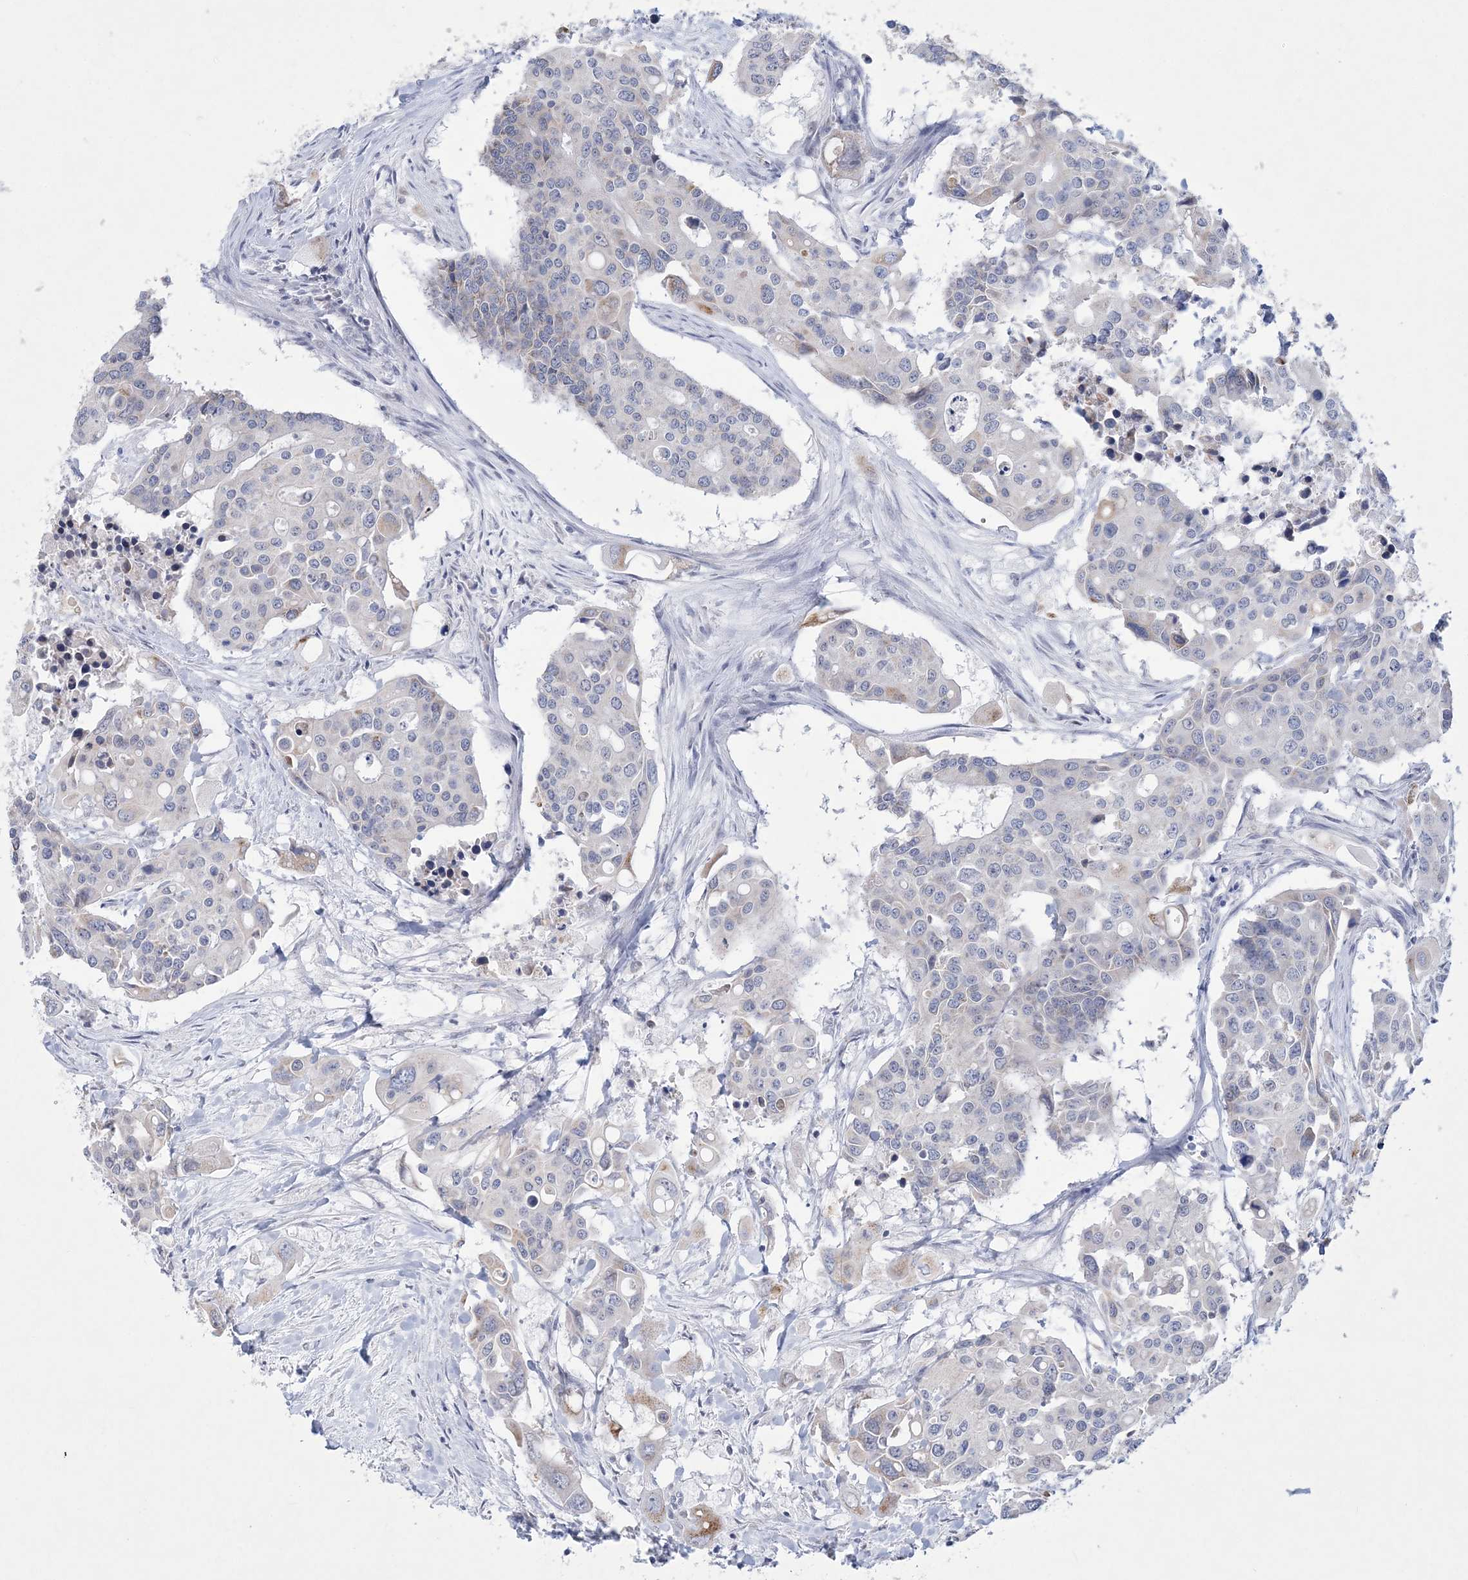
{"staining": {"intensity": "weak", "quantity": "<25%", "location": "cytoplasmic/membranous"}, "tissue": "colorectal cancer", "cell_type": "Tumor cells", "image_type": "cancer", "snomed": [{"axis": "morphology", "description": "Adenocarcinoma, NOS"}, {"axis": "topography", "description": "Colon"}], "caption": "Human adenocarcinoma (colorectal) stained for a protein using immunohistochemistry exhibits no expression in tumor cells.", "gene": "WDR27", "patient": {"sex": "male", "age": 77}}